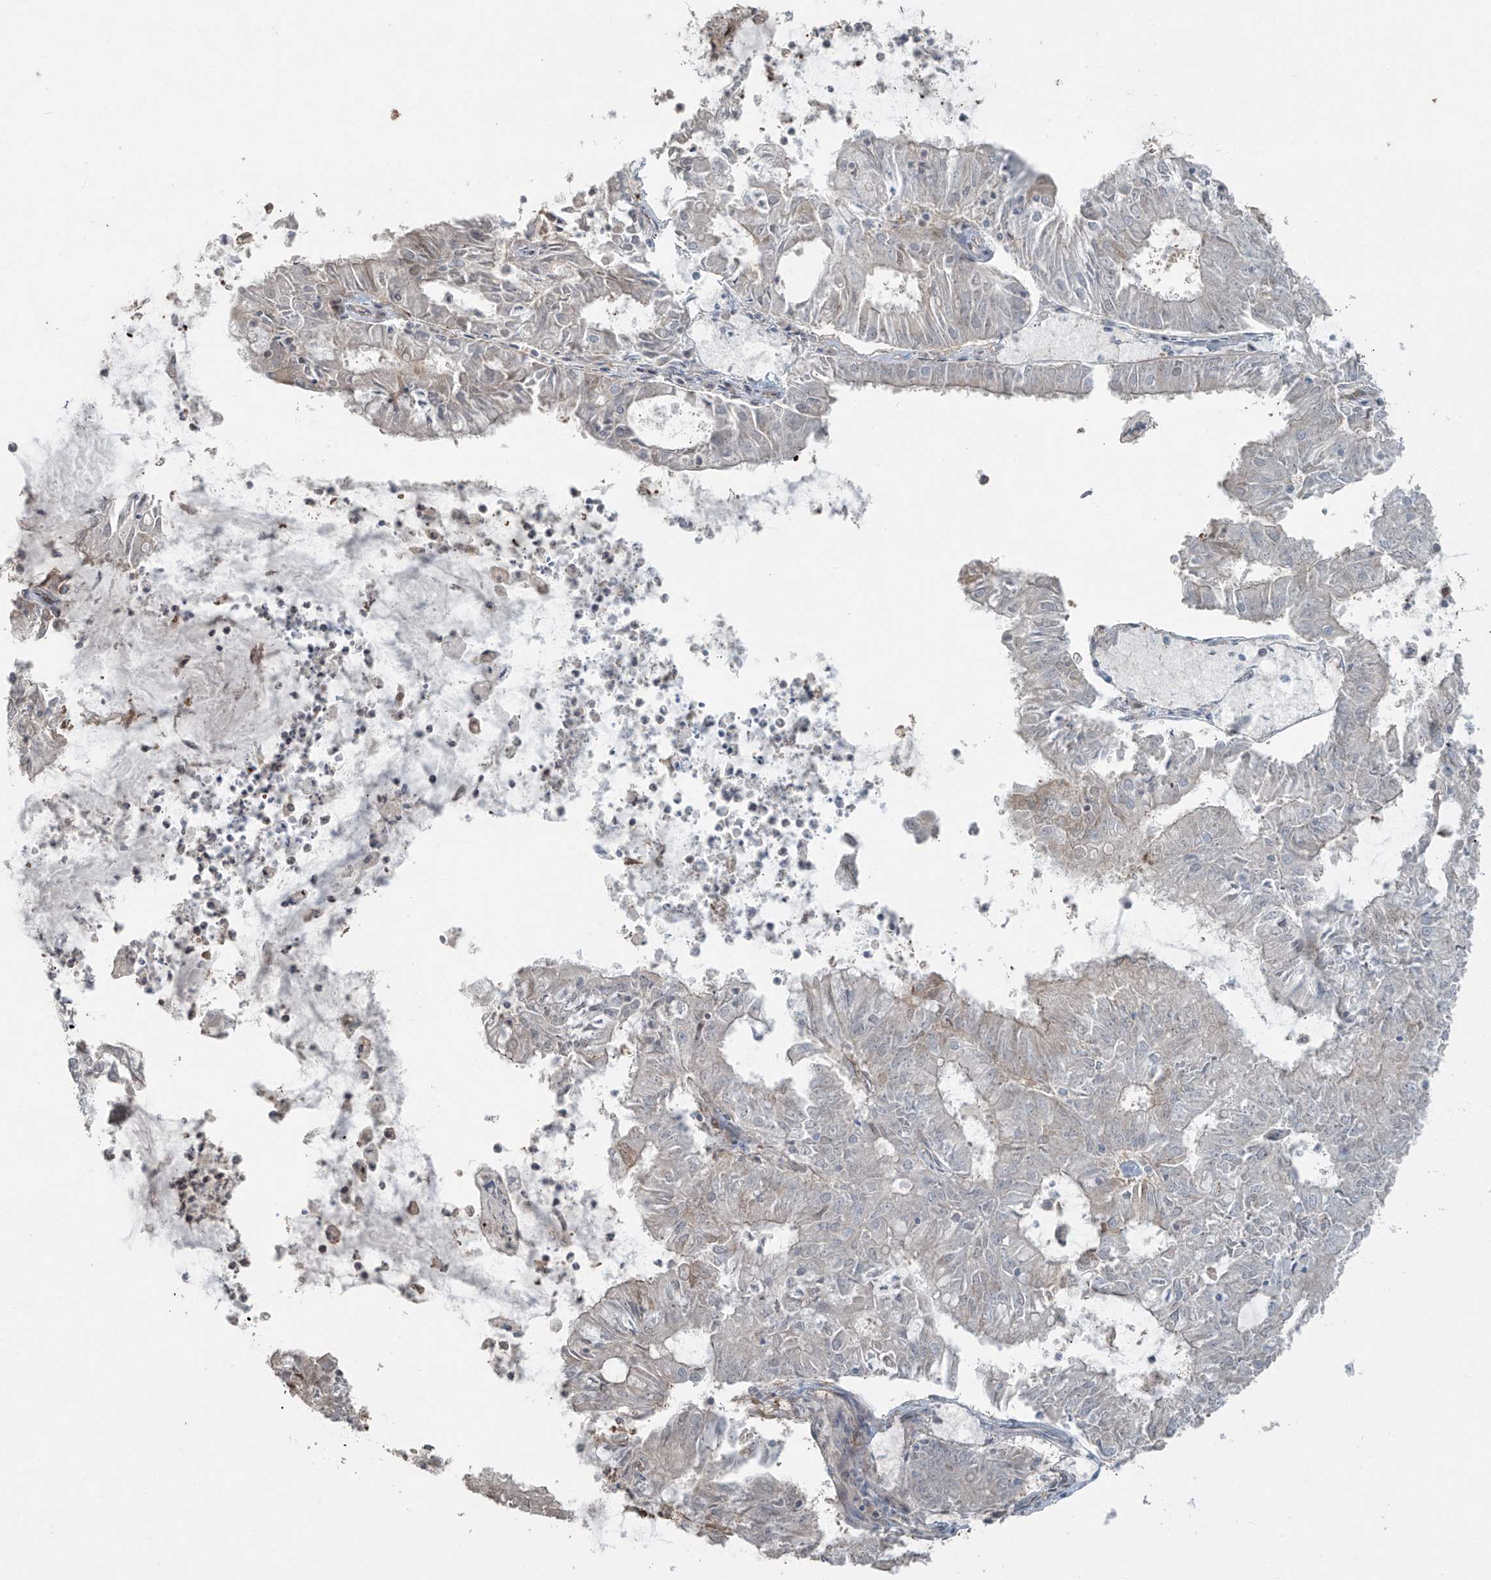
{"staining": {"intensity": "negative", "quantity": "none", "location": "none"}, "tissue": "endometrial cancer", "cell_type": "Tumor cells", "image_type": "cancer", "snomed": [{"axis": "morphology", "description": "Adenocarcinoma, NOS"}, {"axis": "topography", "description": "Endometrium"}], "caption": "The photomicrograph demonstrates no significant staining in tumor cells of endometrial cancer (adenocarcinoma). The staining is performed using DAB brown chromogen with nuclei counter-stained in using hematoxylin.", "gene": "TTC22", "patient": {"sex": "female", "age": 57}}